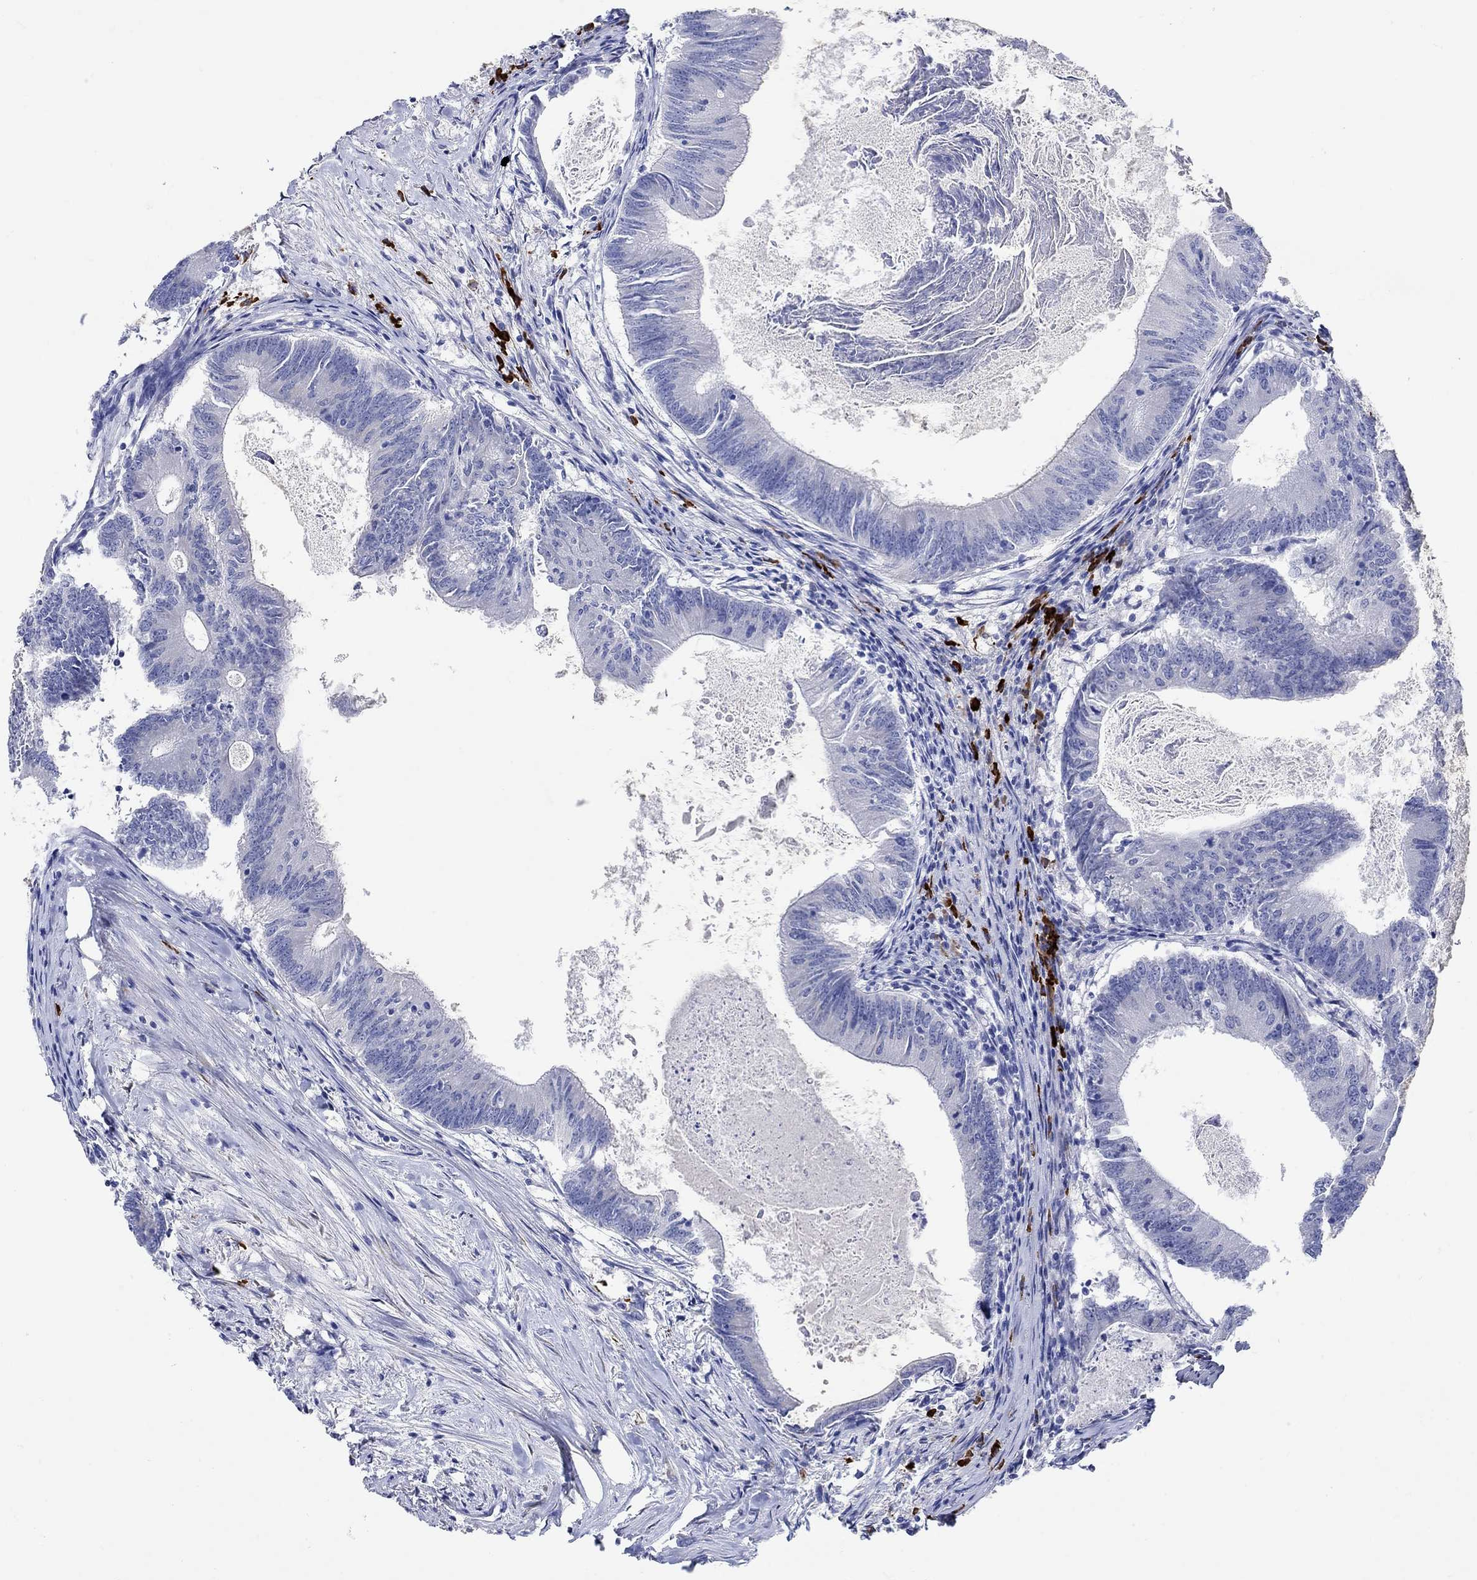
{"staining": {"intensity": "negative", "quantity": "none", "location": "none"}, "tissue": "colorectal cancer", "cell_type": "Tumor cells", "image_type": "cancer", "snomed": [{"axis": "morphology", "description": "Adenocarcinoma, NOS"}, {"axis": "topography", "description": "Colon"}], "caption": "An immunohistochemistry (IHC) micrograph of colorectal adenocarcinoma is shown. There is no staining in tumor cells of colorectal adenocarcinoma.", "gene": "P2RY6", "patient": {"sex": "female", "age": 70}}